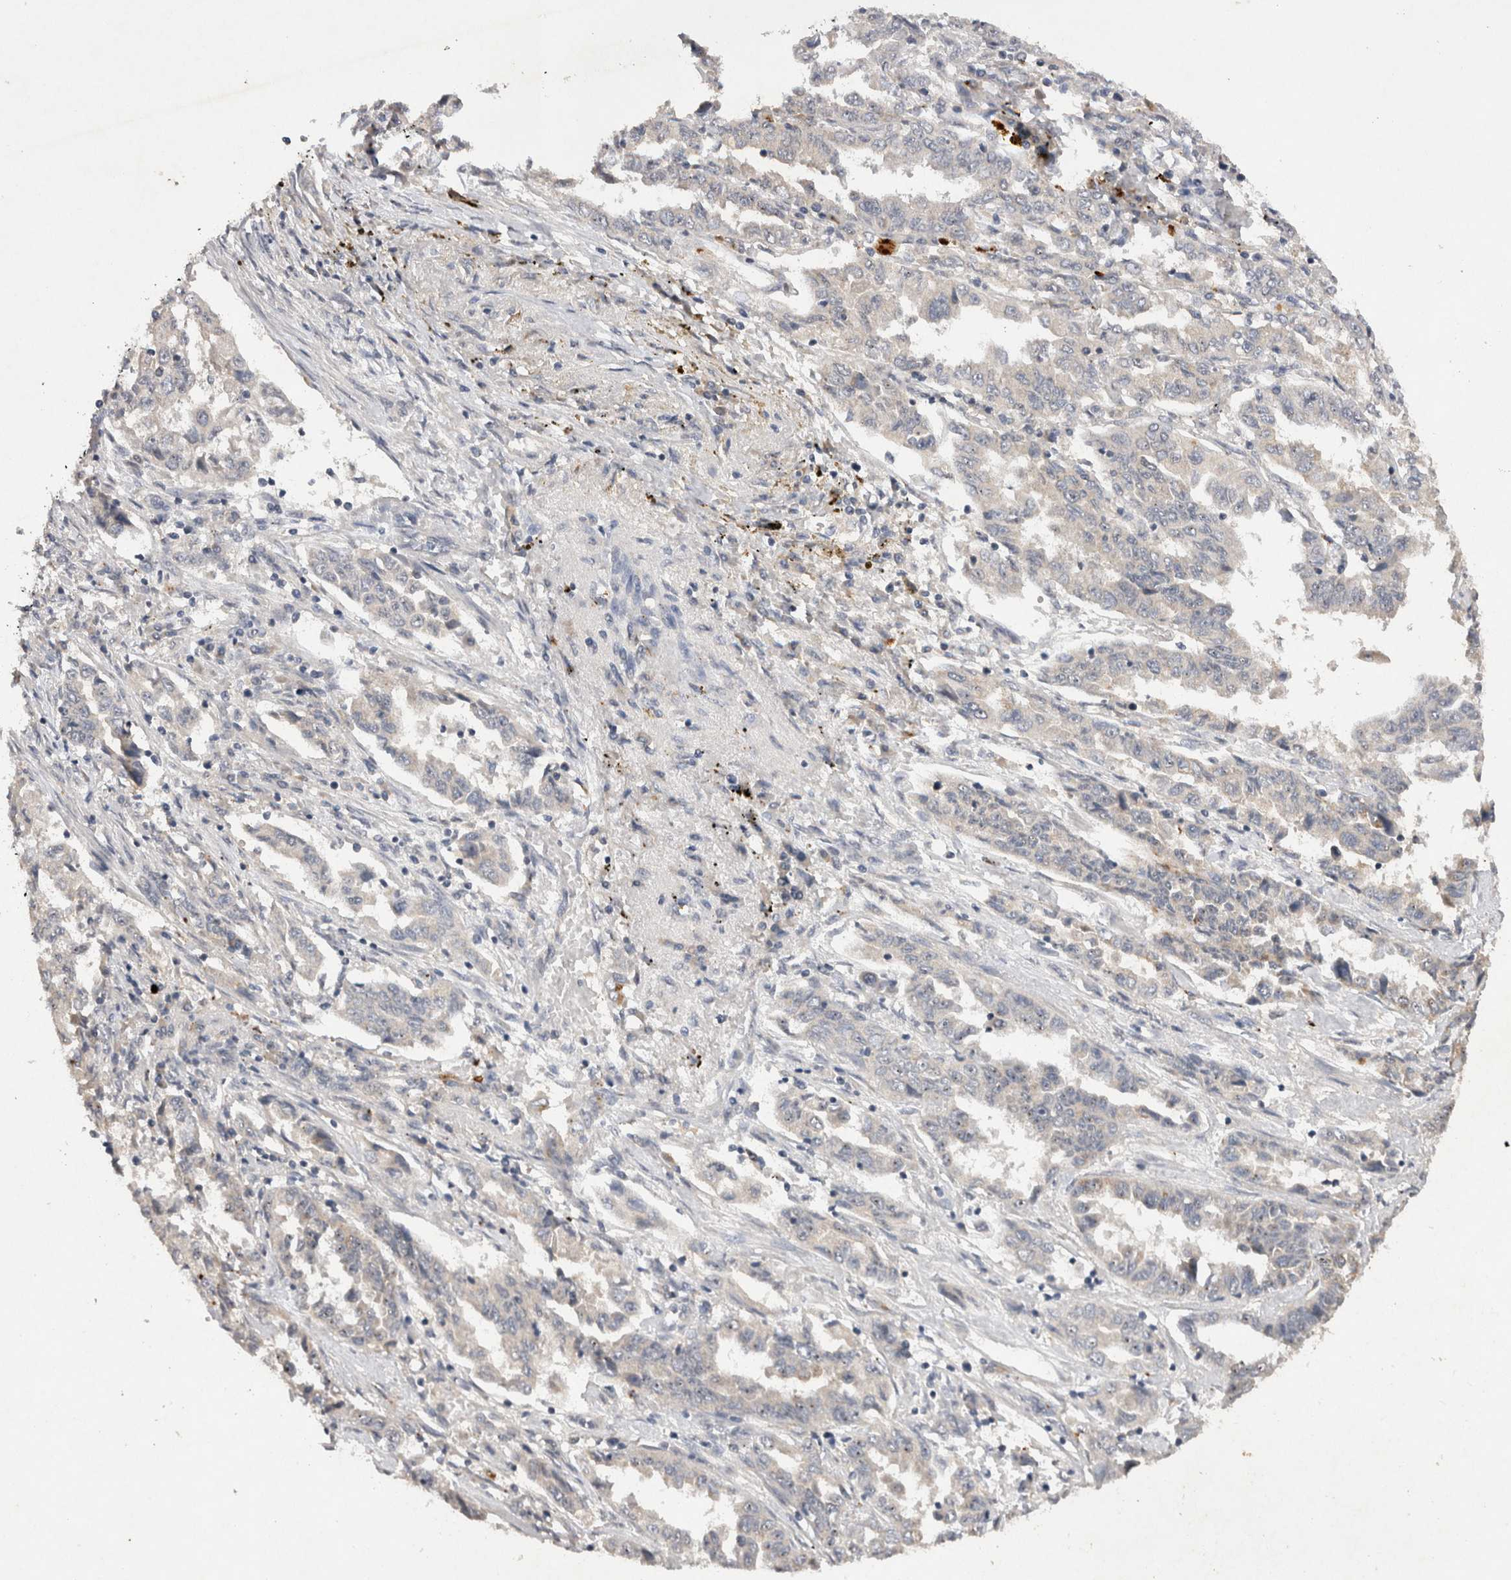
{"staining": {"intensity": "negative", "quantity": "none", "location": "none"}, "tissue": "lung cancer", "cell_type": "Tumor cells", "image_type": "cancer", "snomed": [{"axis": "morphology", "description": "Adenocarcinoma, NOS"}, {"axis": "topography", "description": "Lung"}], "caption": "Photomicrograph shows no protein staining in tumor cells of lung cancer (adenocarcinoma) tissue.", "gene": "RASSF3", "patient": {"sex": "female", "age": 51}}